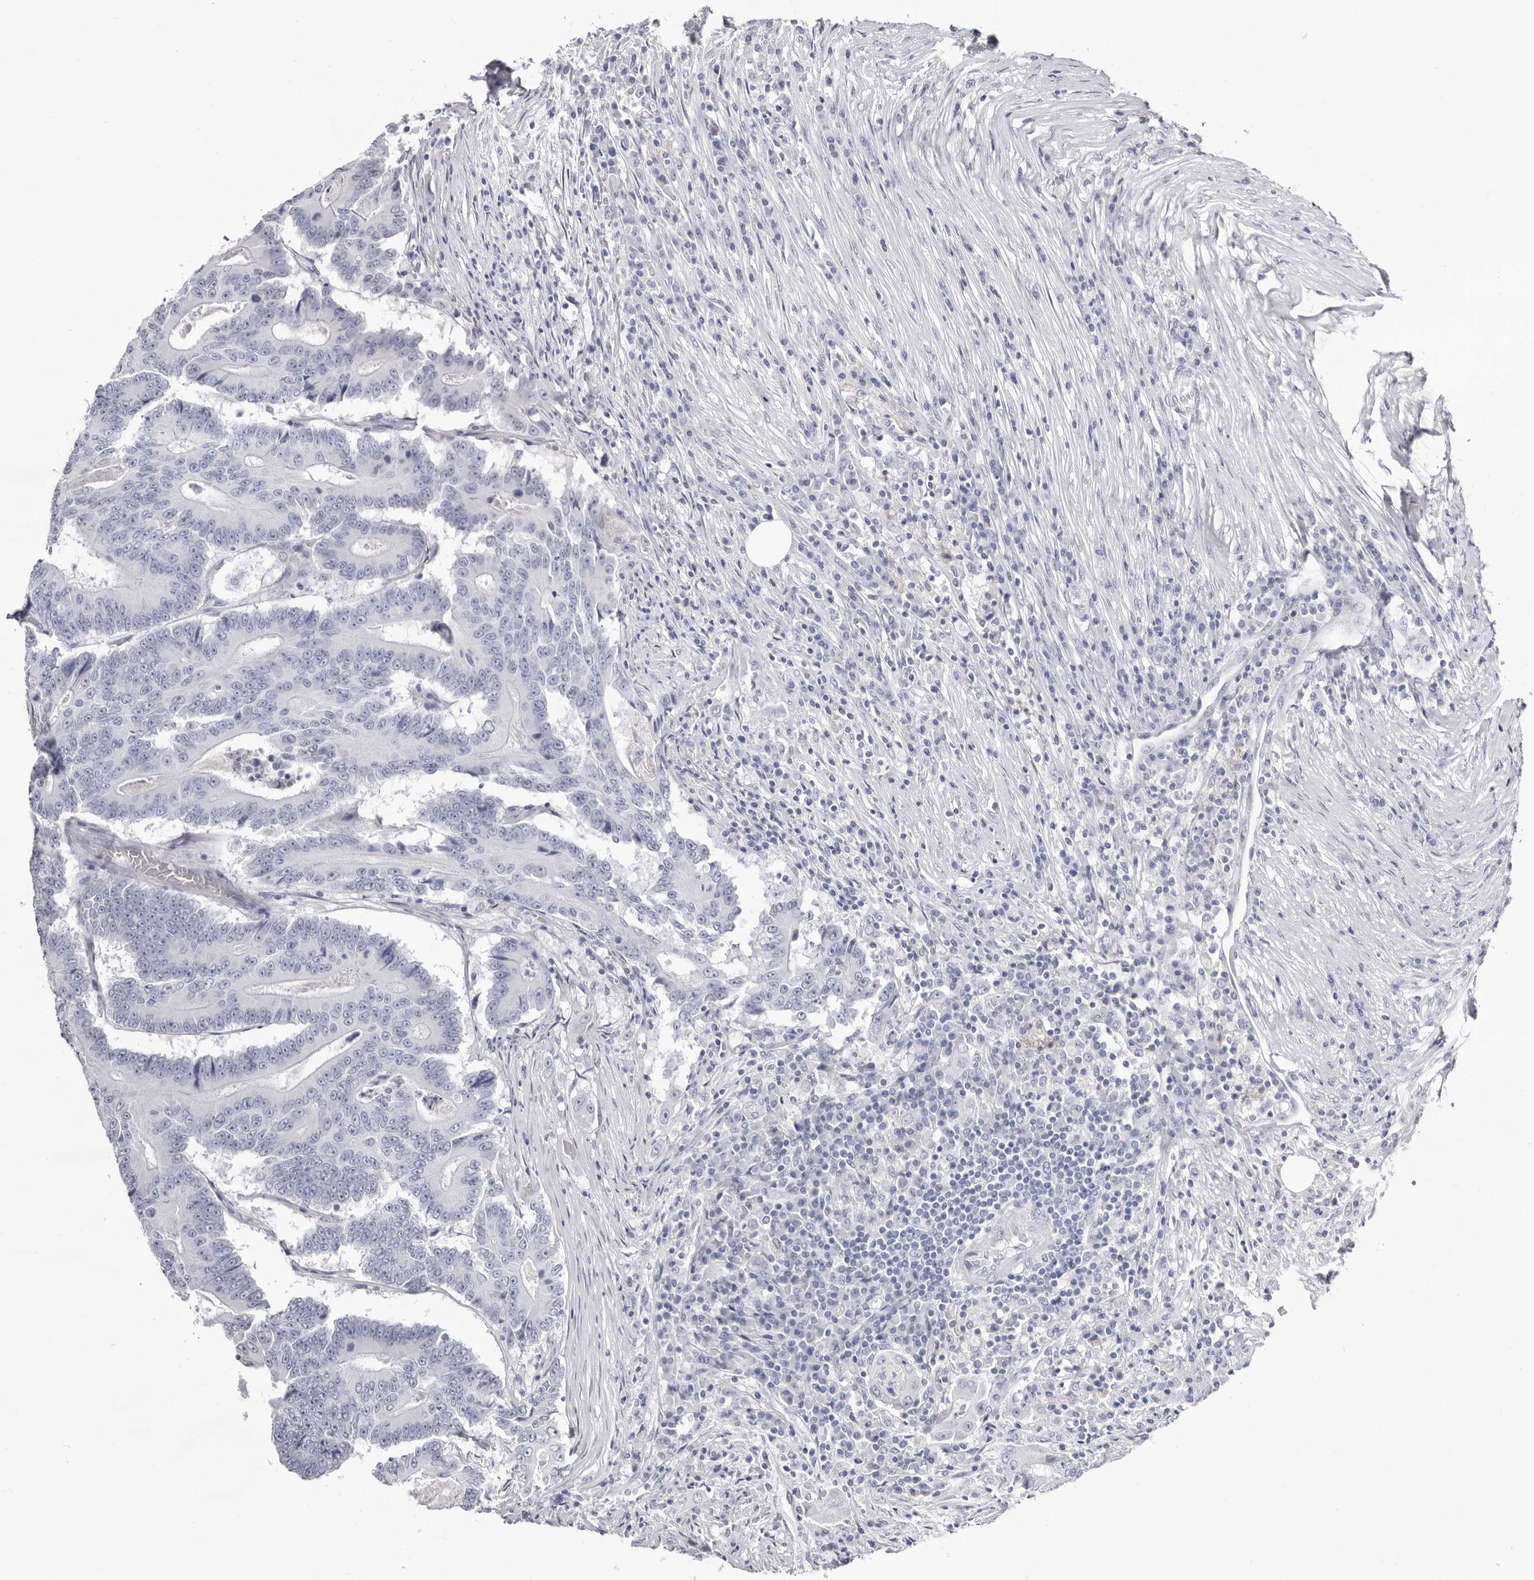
{"staining": {"intensity": "negative", "quantity": "none", "location": "none"}, "tissue": "colorectal cancer", "cell_type": "Tumor cells", "image_type": "cancer", "snomed": [{"axis": "morphology", "description": "Adenocarcinoma, NOS"}, {"axis": "topography", "description": "Colon"}], "caption": "Tumor cells are negative for brown protein staining in colorectal cancer.", "gene": "LPO", "patient": {"sex": "male", "age": 83}}